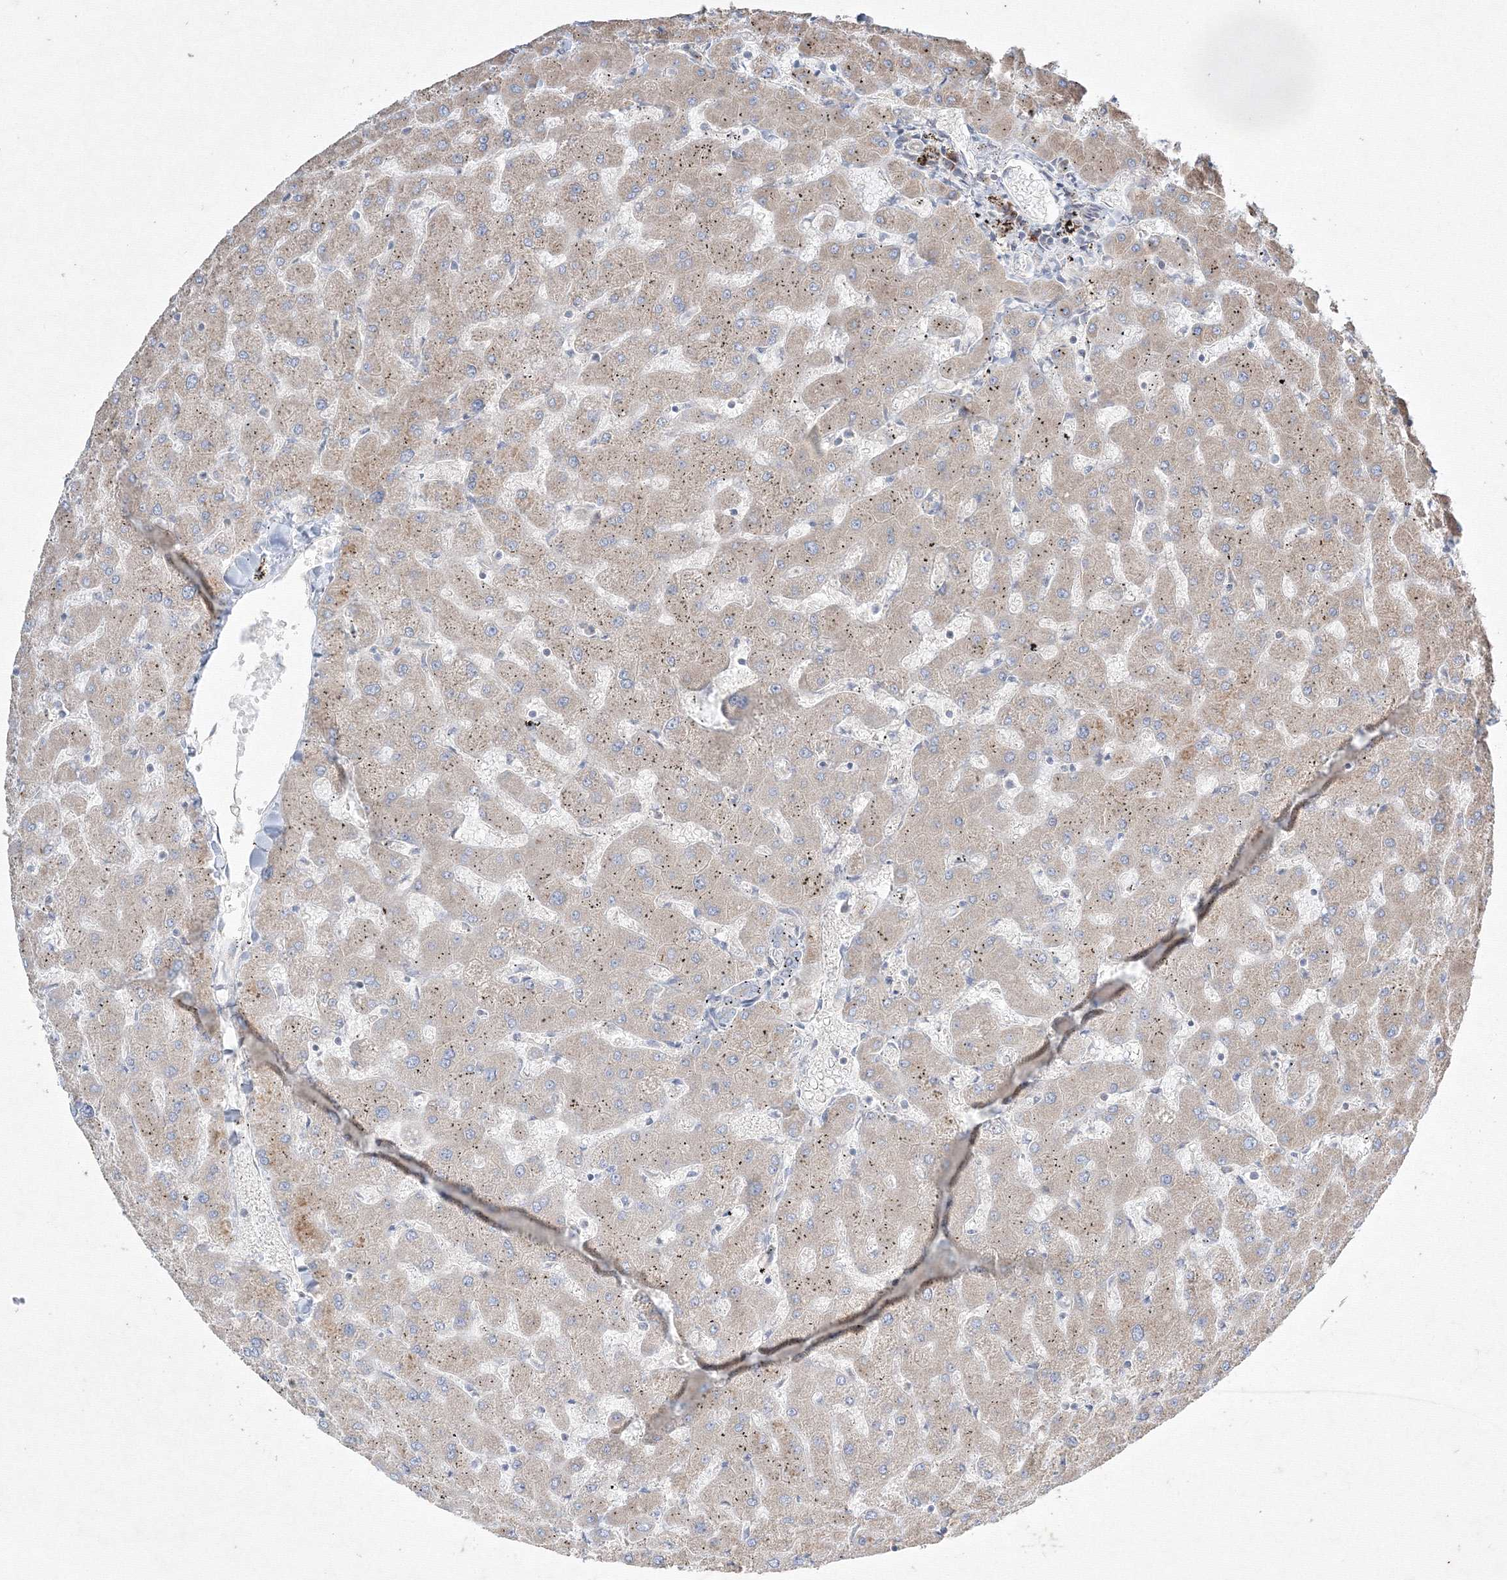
{"staining": {"intensity": "weak", "quantity": "<25%", "location": "cytoplasmic/membranous"}, "tissue": "liver", "cell_type": "Cholangiocytes", "image_type": "normal", "snomed": [{"axis": "morphology", "description": "Normal tissue, NOS"}, {"axis": "topography", "description": "Liver"}], "caption": "This histopathology image is of unremarkable liver stained with immunohistochemistry (IHC) to label a protein in brown with the nuclei are counter-stained blue. There is no staining in cholangiocytes.", "gene": "FBXL8", "patient": {"sex": "female", "age": 63}}